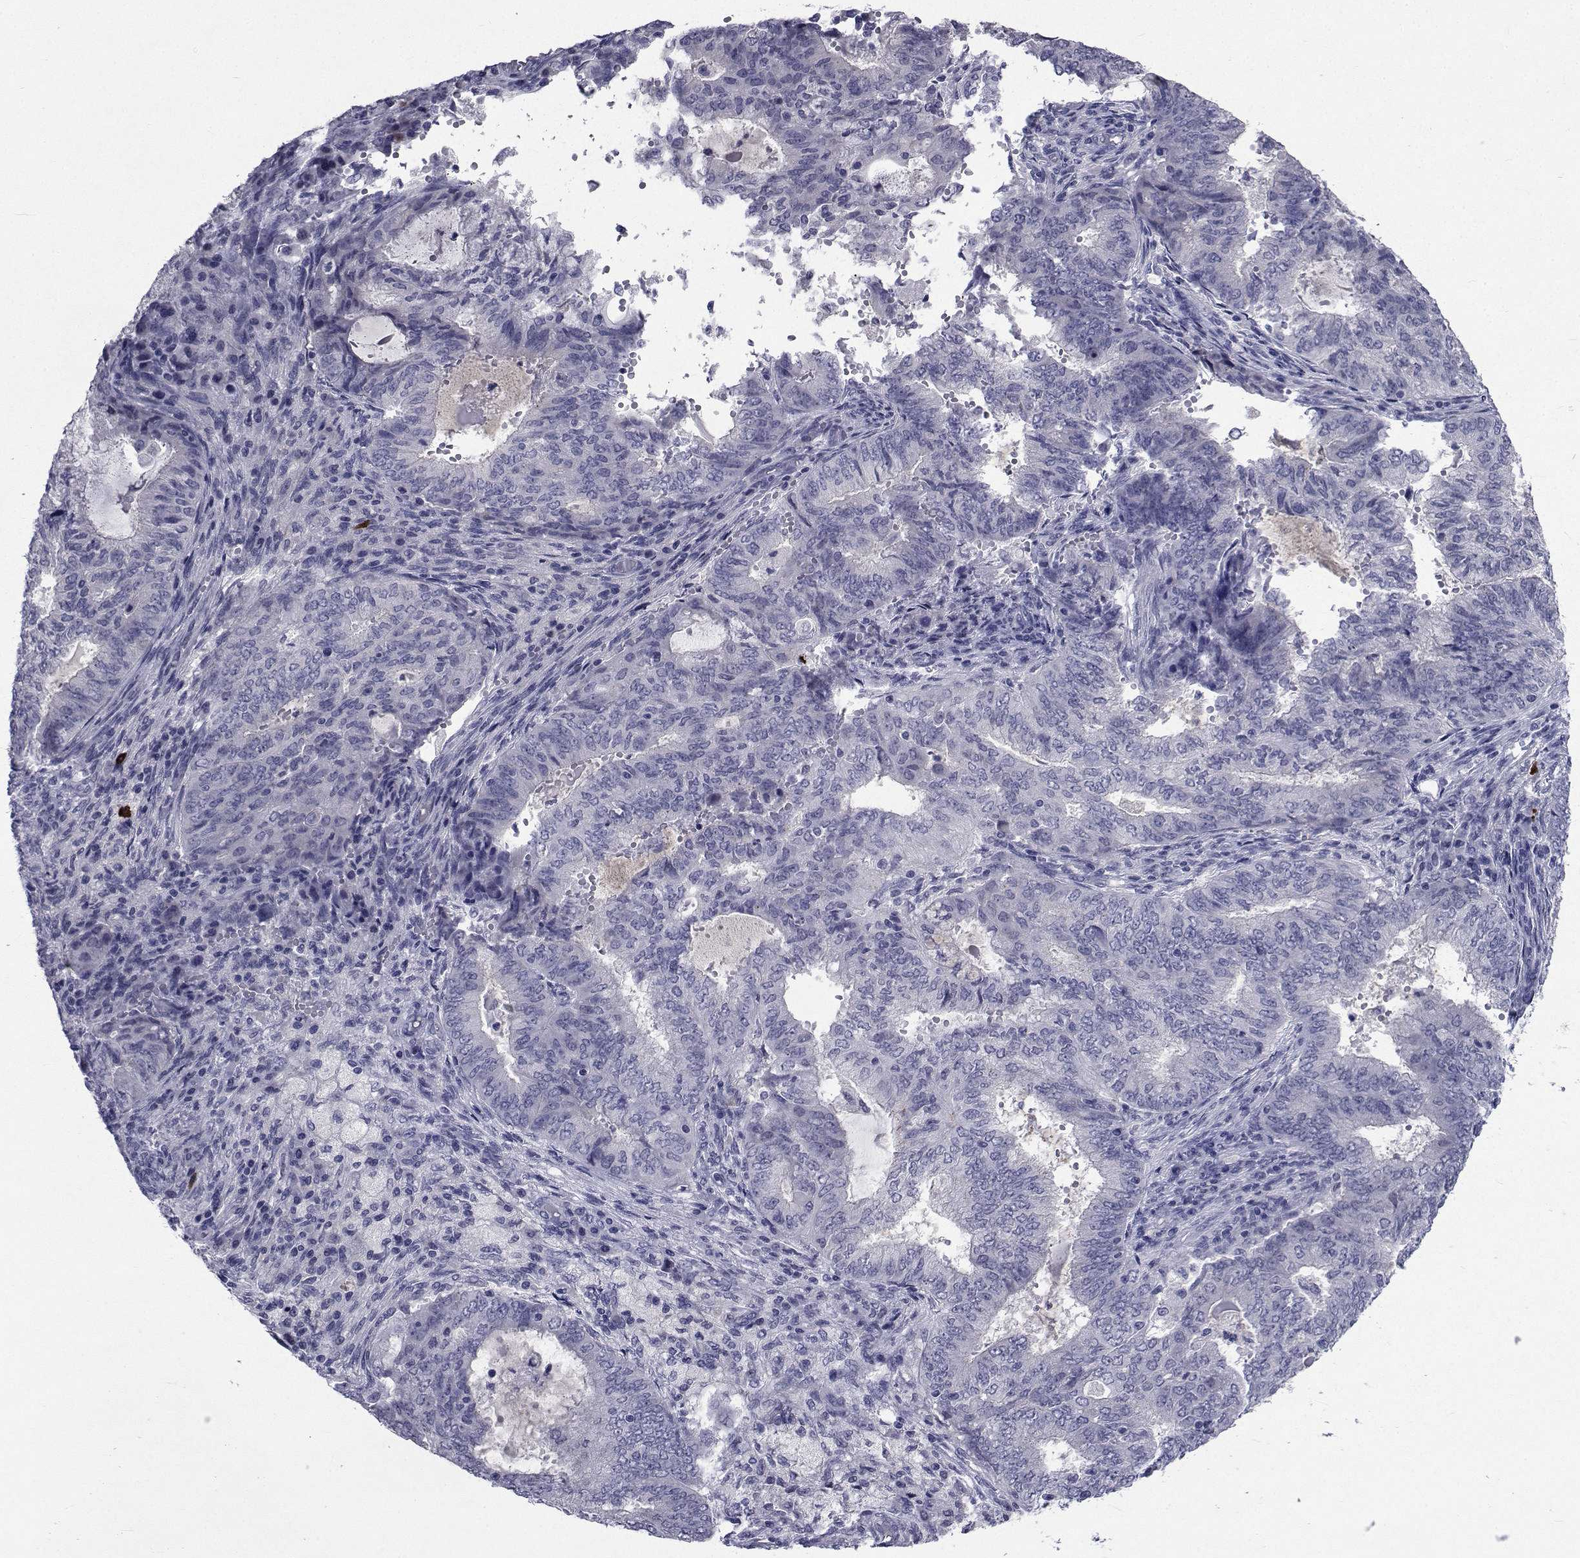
{"staining": {"intensity": "negative", "quantity": "none", "location": "none"}, "tissue": "endometrial cancer", "cell_type": "Tumor cells", "image_type": "cancer", "snomed": [{"axis": "morphology", "description": "Adenocarcinoma, NOS"}, {"axis": "topography", "description": "Endometrium"}], "caption": "Tumor cells show no significant protein staining in endometrial adenocarcinoma. The staining is performed using DAB brown chromogen with nuclei counter-stained in using hematoxylin.", "gene": "SEMA5B", "patient": {"sex": "female", "age": 62}}